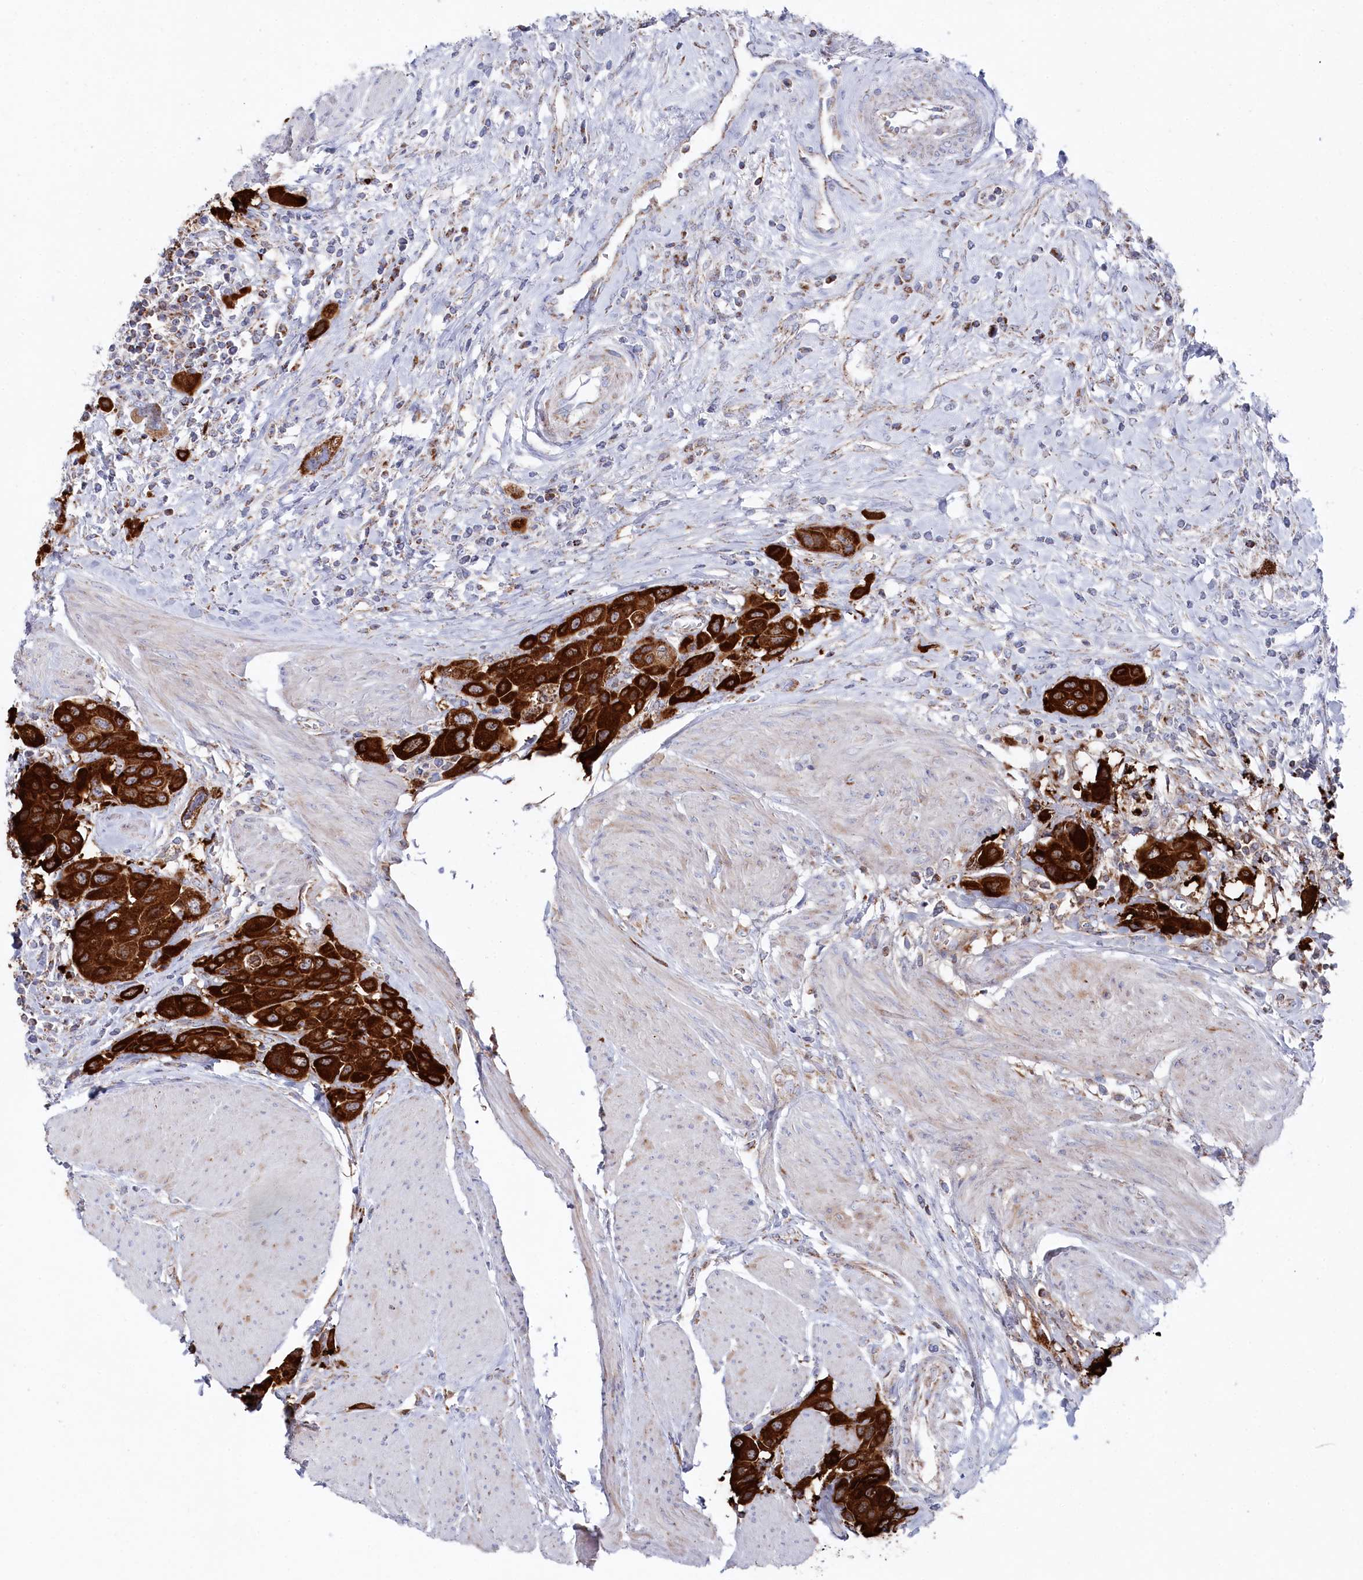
{"staining": {"intensity": "strong", "quantity": ">75%", "location": "cytoplasmic/membranous"}, "tissue": "urothelial cancer", "cell_type": "Tumor cells", "image_type": "cancer", "snomed": [{"axis": "morphology", "description": "Urothelial carcinoma, High grade"}, {"axis": "topography", "description": "Urinary bladder"}], "caption": "Urothelial cancer tissue shows strong cytoplasmic/membranous staining in approximately >75% of tumor cells", "gene": "GLS2", "patient": {"sex": "male", "age": 50}}